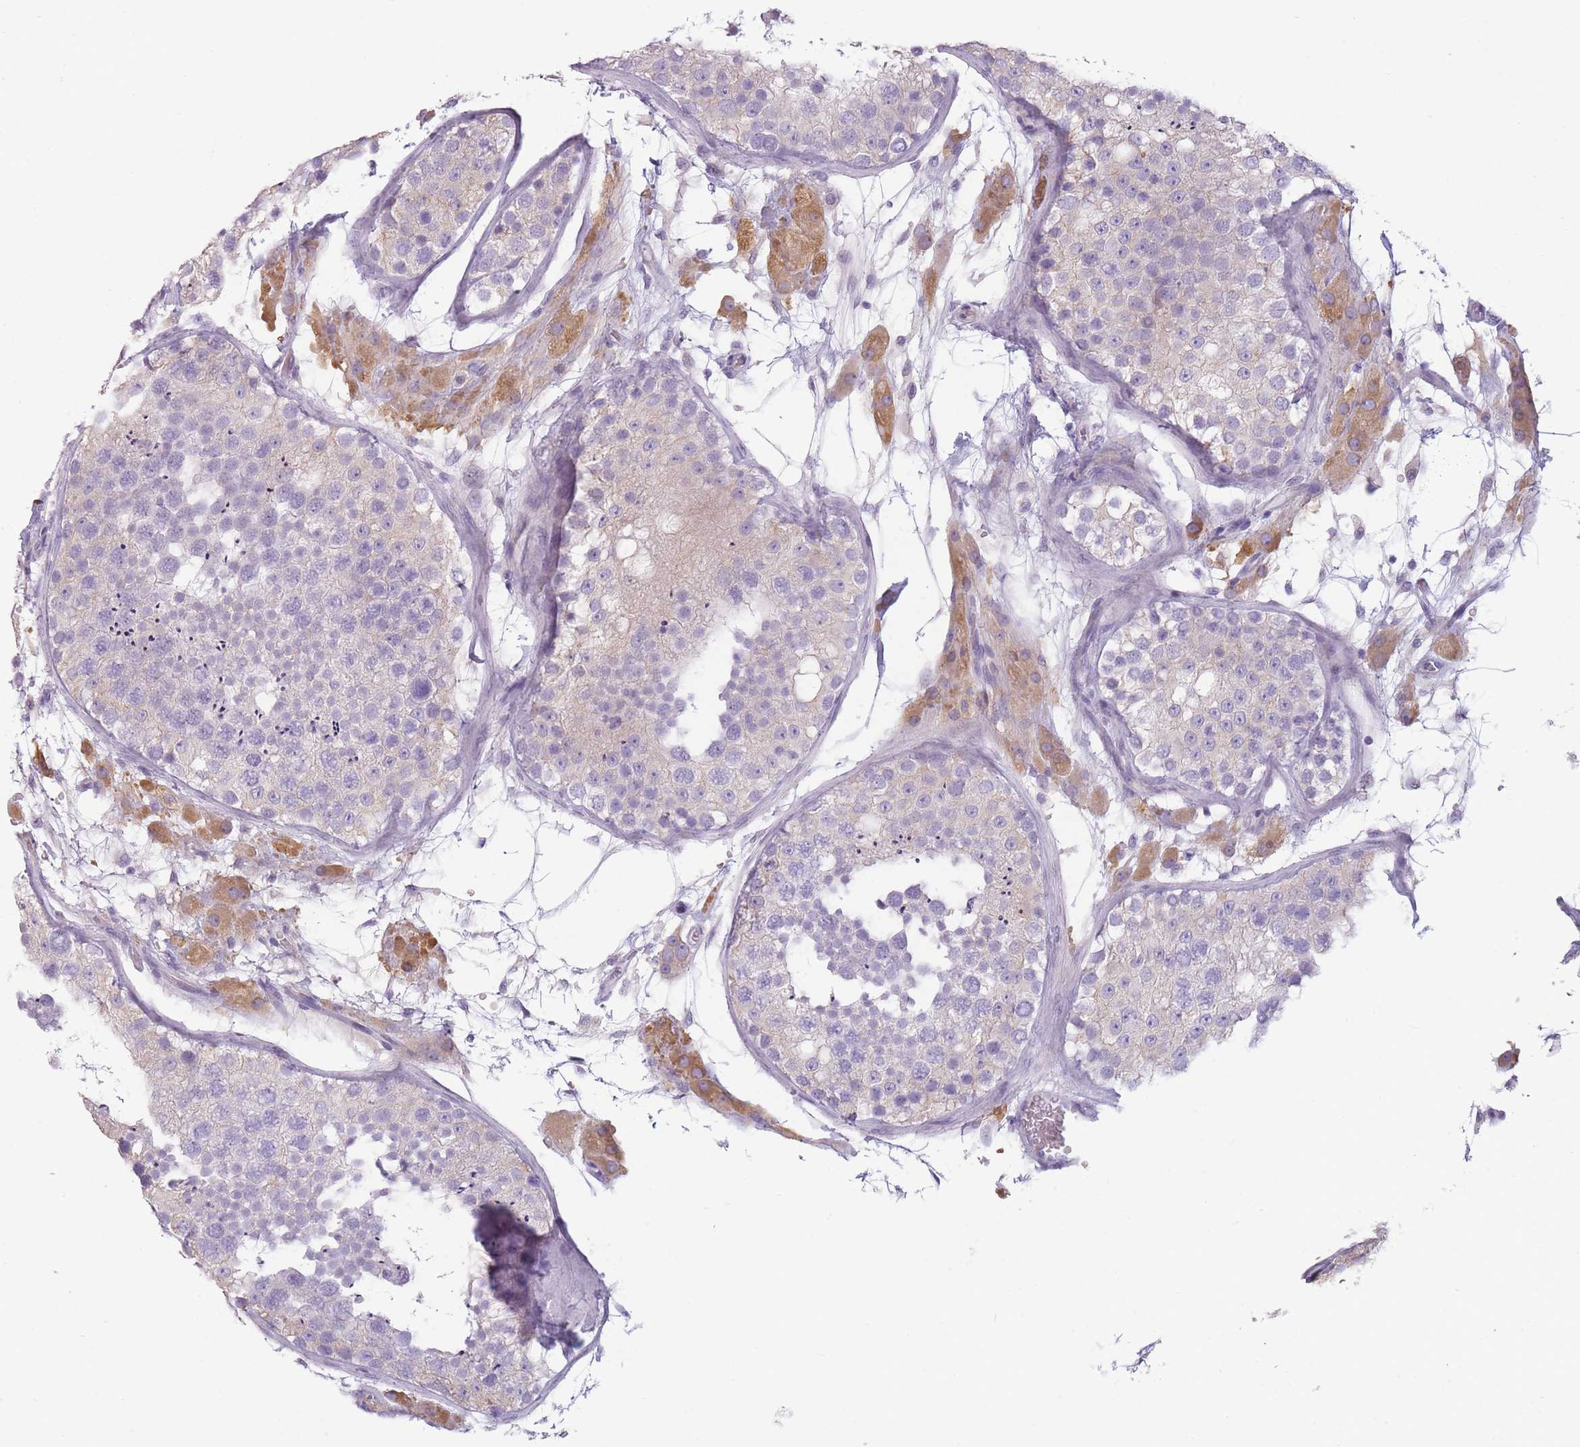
{"staining": {"intensity": "weak", "quantity": "<25%", "location": "cytoplasmic/membranous"}, "tissue": "testis", "cell_type": "Cells in seminiferous ducts", "image_type": "normal", "snomed": [{"axis": "morphology", "description": "Normal tissue, NOS"}, {"axis": "topography", "description": "Testis"}], "caption": "Histopathology image shows no protein expression in cells in seminiferous ducts of normal testis. (IHC, brightfield microscopy, high magnification).", "gene": "TMEM236", "patient": {"sex": "male", "age": 26}}